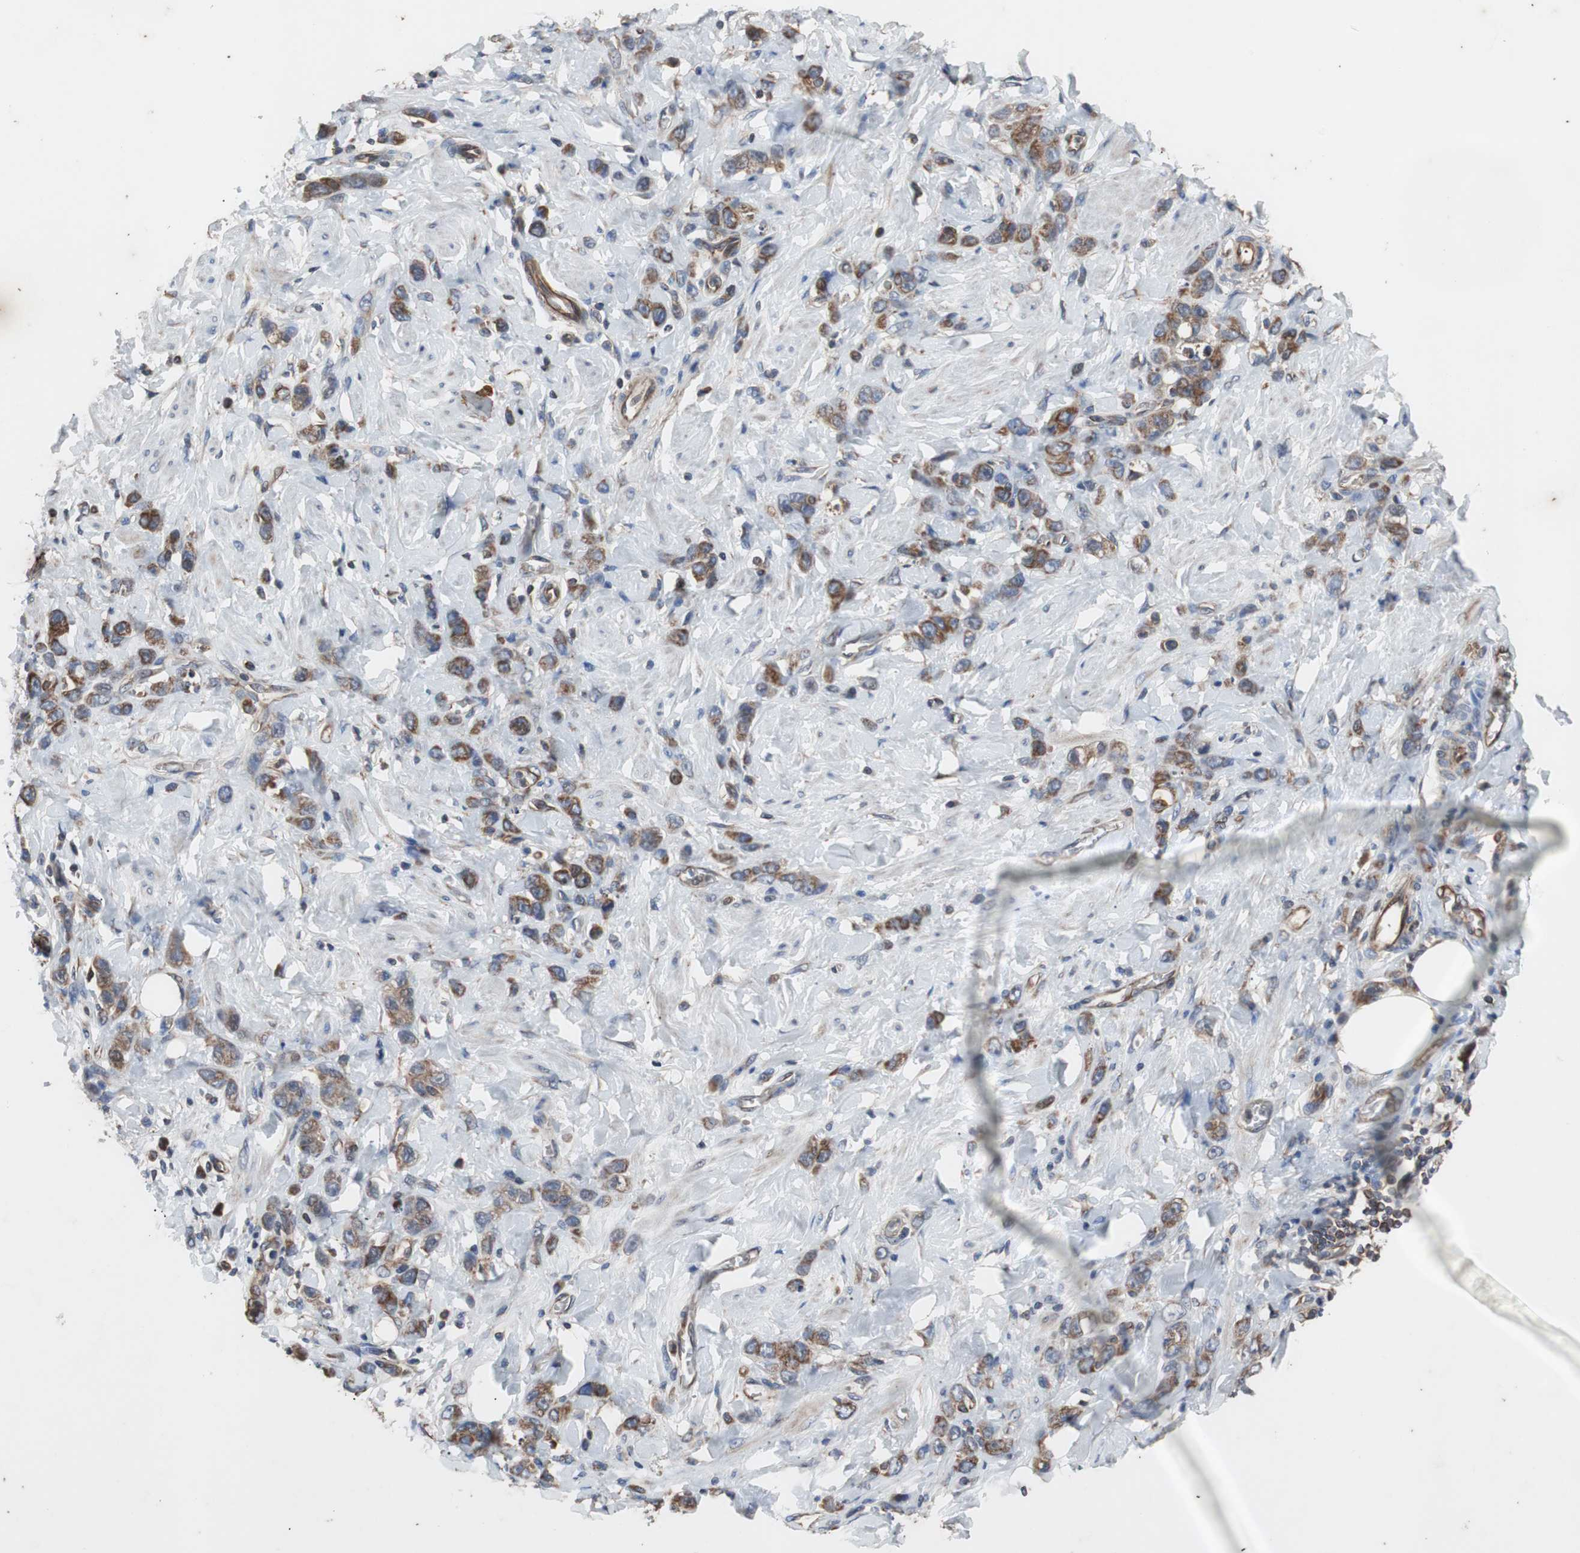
{"staining": {"intensity": "moderate", "quantity": ">75%", "location": "cytoplasmic/membranous"}, "tissue": "stomach cancer", "cell_type": "Tumor cells", "image_type": "cancer", "snomed": [{"axis": "morphology", "description": "Adenocarcinoma, NOS"}, {"axis": "topography", "description": "Stomach"}], "caption": "Stomach cancer stained for a protein demonstrates moderate cytoplasmic/membranous positivity in tumor cells. The protein is shown in brown color, while the nuclei are stained blue.", "gene": "ACTR3", "patient": {"sex": "male", "age": 82}}